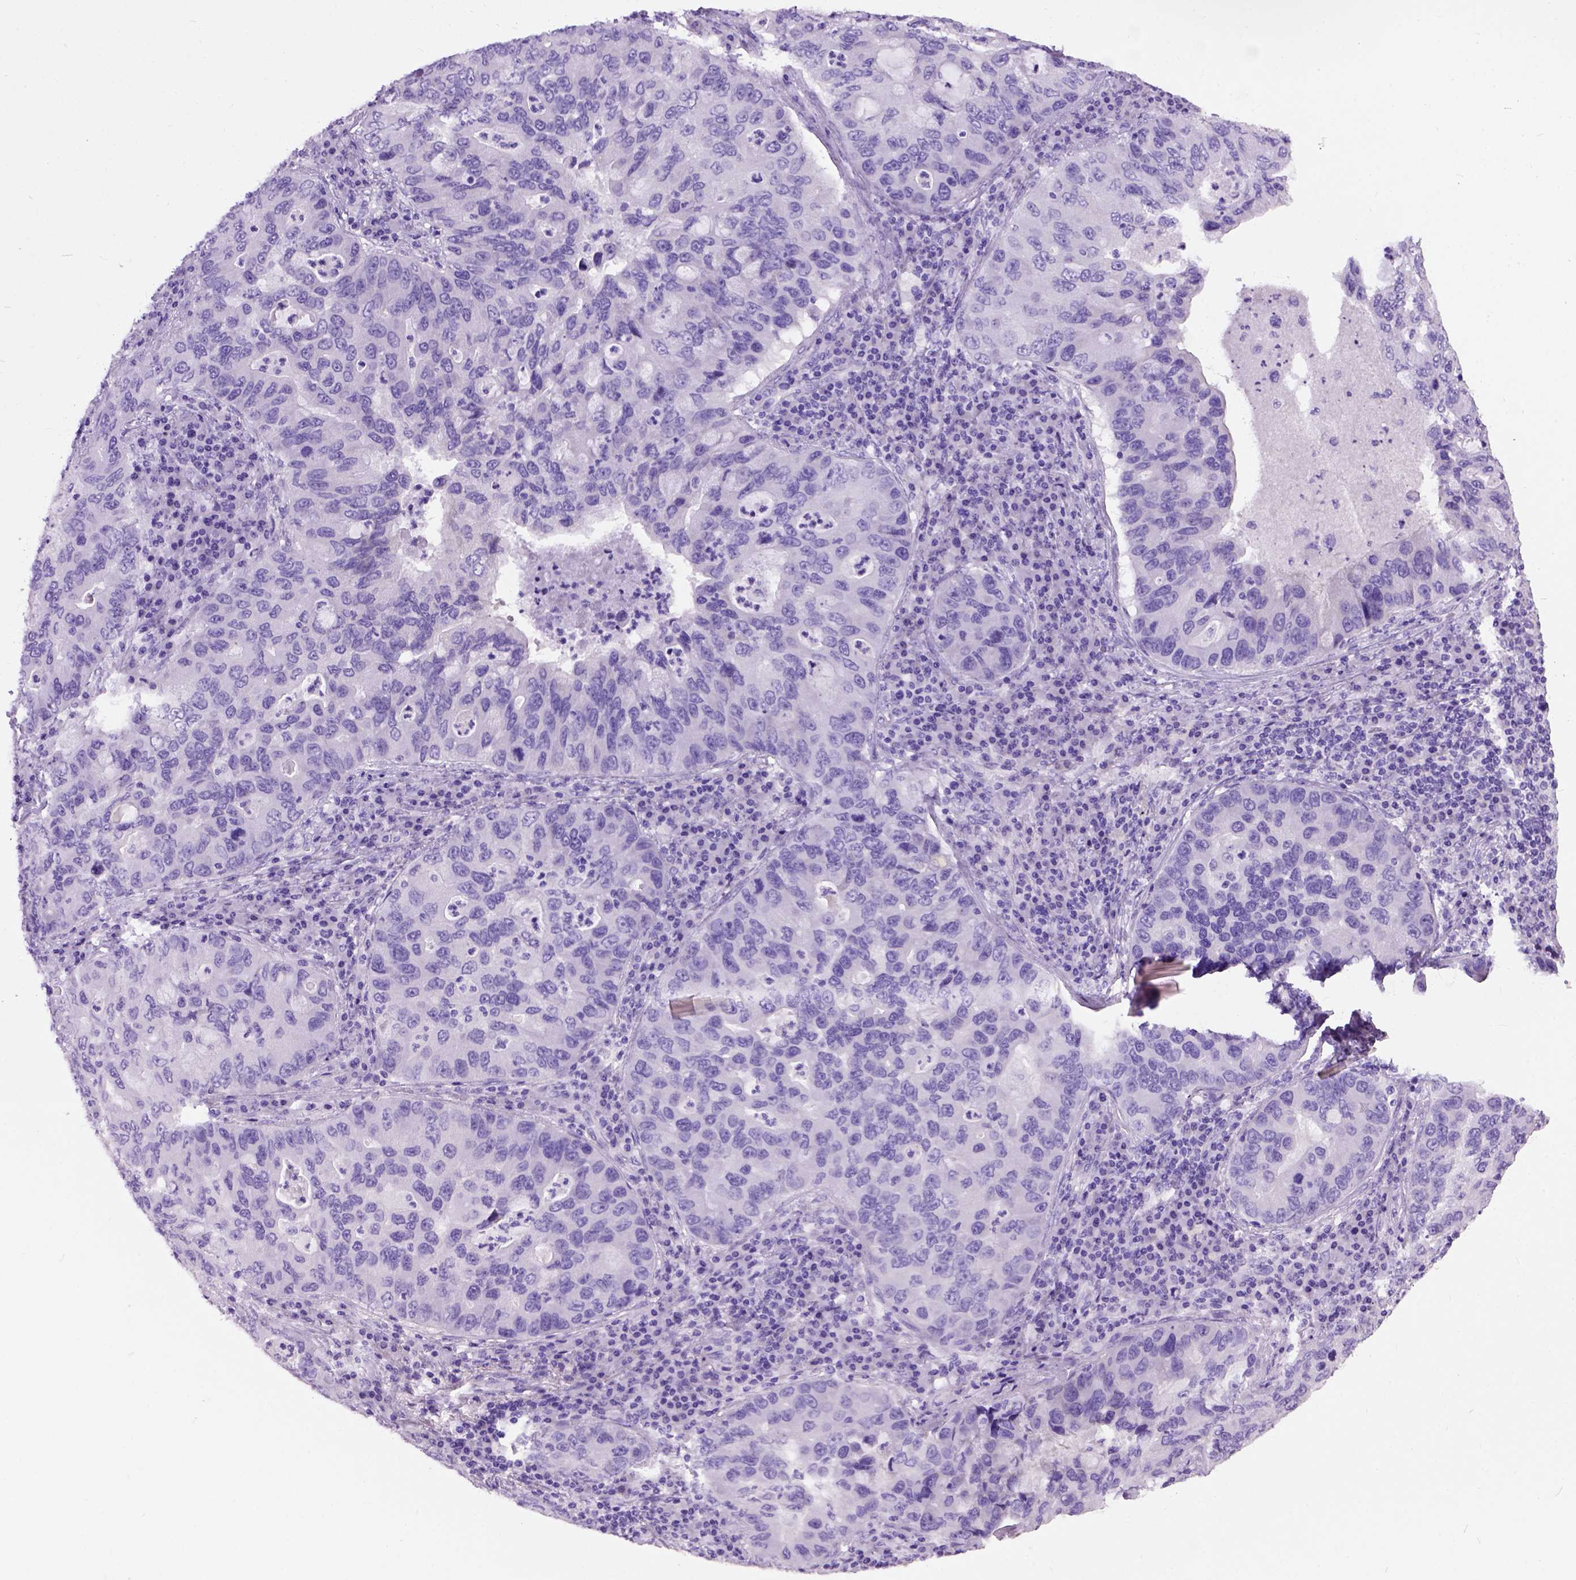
{"staining": {"intensity": "negative", "quantity": "none", "location": "none"}, "tissue": "lung cancer", "cell_type": "Tumor cells", "image_type": "cancer", "snomed": [{"axis": "morphology", "description": "Adenocarcinoma, NOS"}, {"axis": "morphology", "description": "Adenocarcinoma, metastatic, NOS"}, {"axis": "topography", "description": "Lymph node"}, {"axis": "topography", "description": "Lung"}], "caption": "A histopathology image of human lung adenocarcinoma is negative for staining in tumor cells.", "gene": "MAPT", "patient": {"sex": "female", "age": 54}}